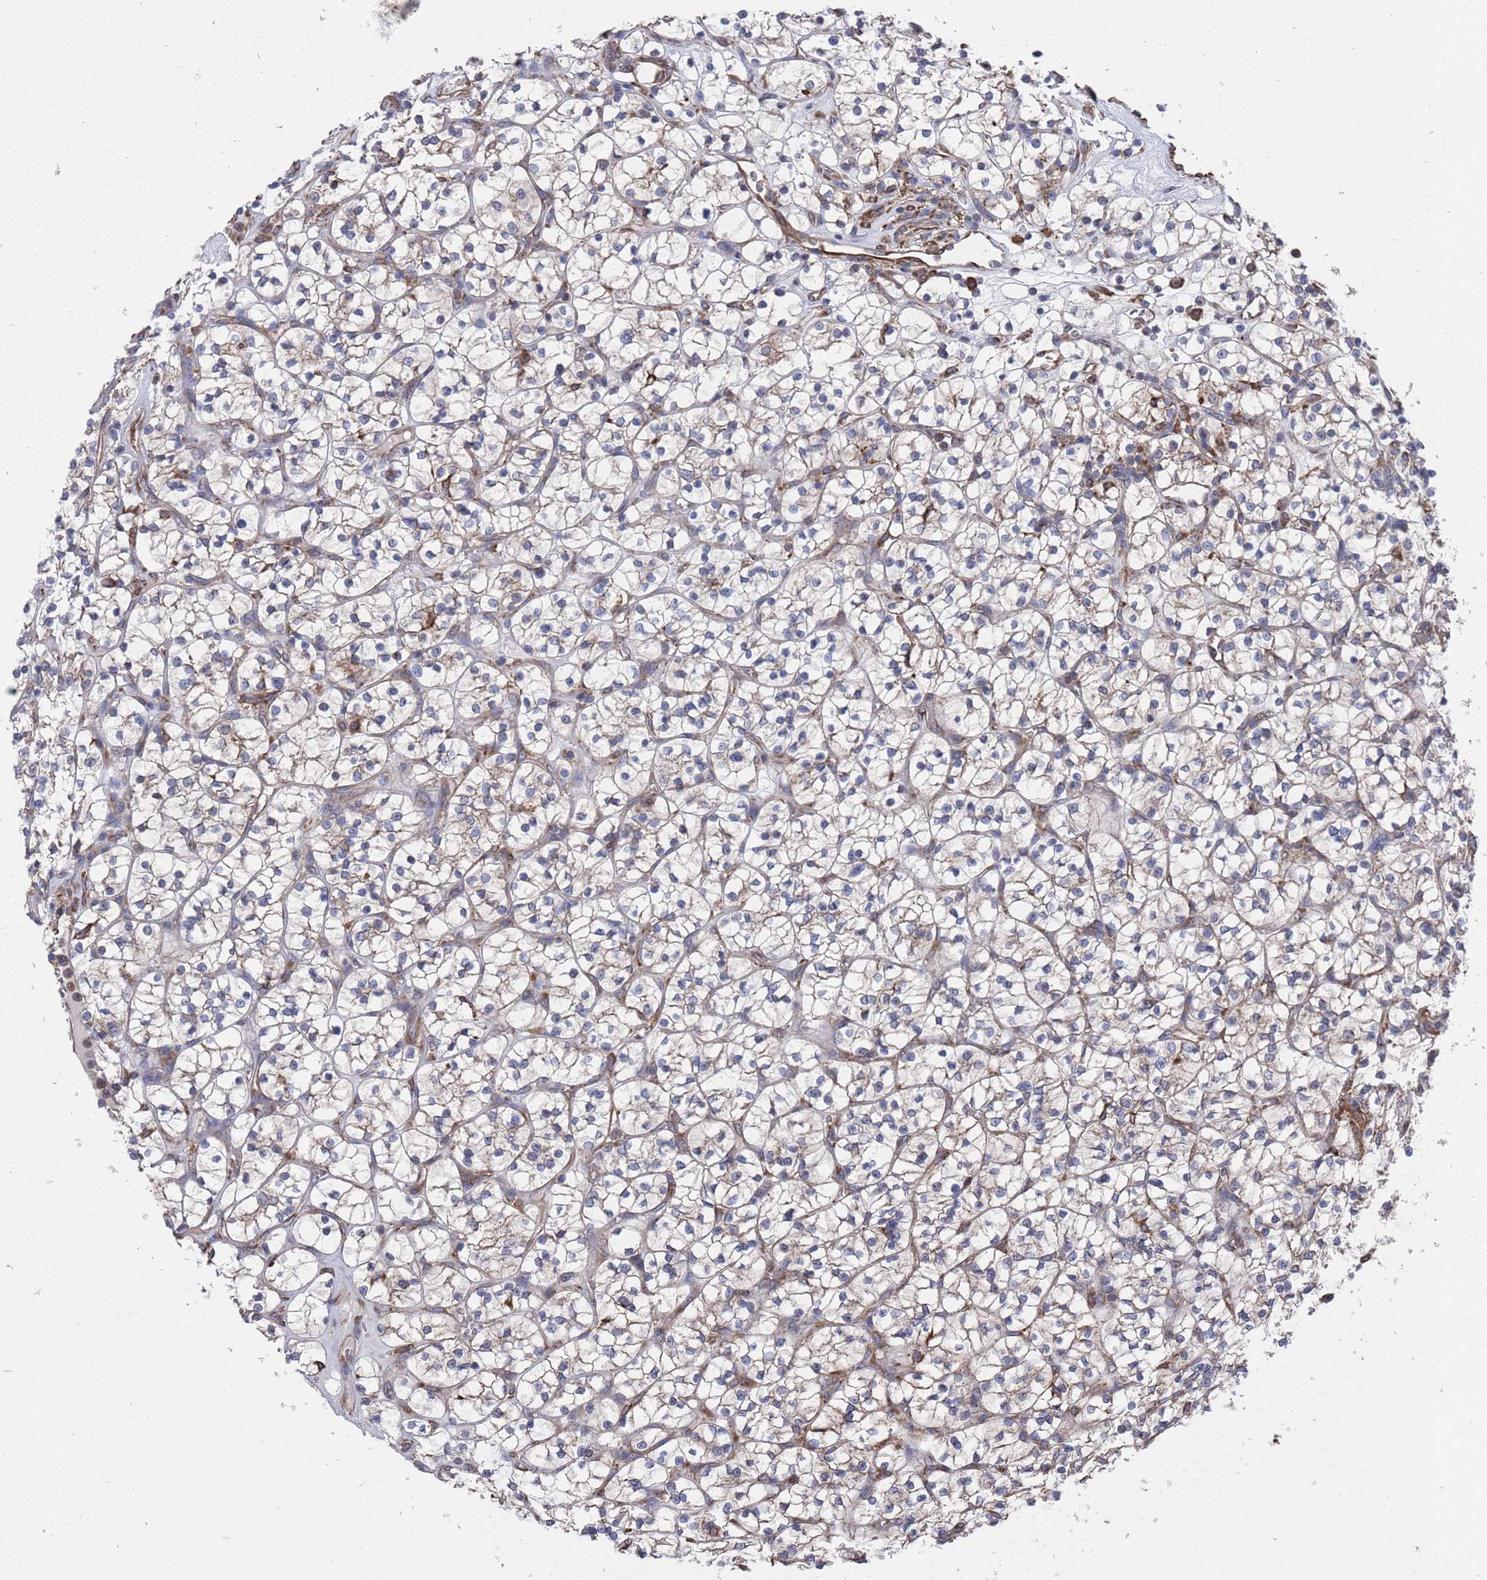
{"staining": {"intensity": "weak", "quantity": "25%-75%", "location": "cytoplasmic/membranous"}, "tissue": "renal cancer", "cell_type": "Tumor cells", "image_type": "cancer", "snomed": [{"axis": "morphology", "description": "Adenocarcinoma, NOS"}, {"axis": "topography", "description": "Kidney"}], "caption": "Renal adenocarcinoma stained with immunohistochemistry (IHC) demonstrates weak cytoplasmic/membranous expression in about 25%-75% of tumor cells. (IHC, brightfield microscopy, high magnification).", "gene": "GID8", "patient": {"sex": "female", "age": 64}}